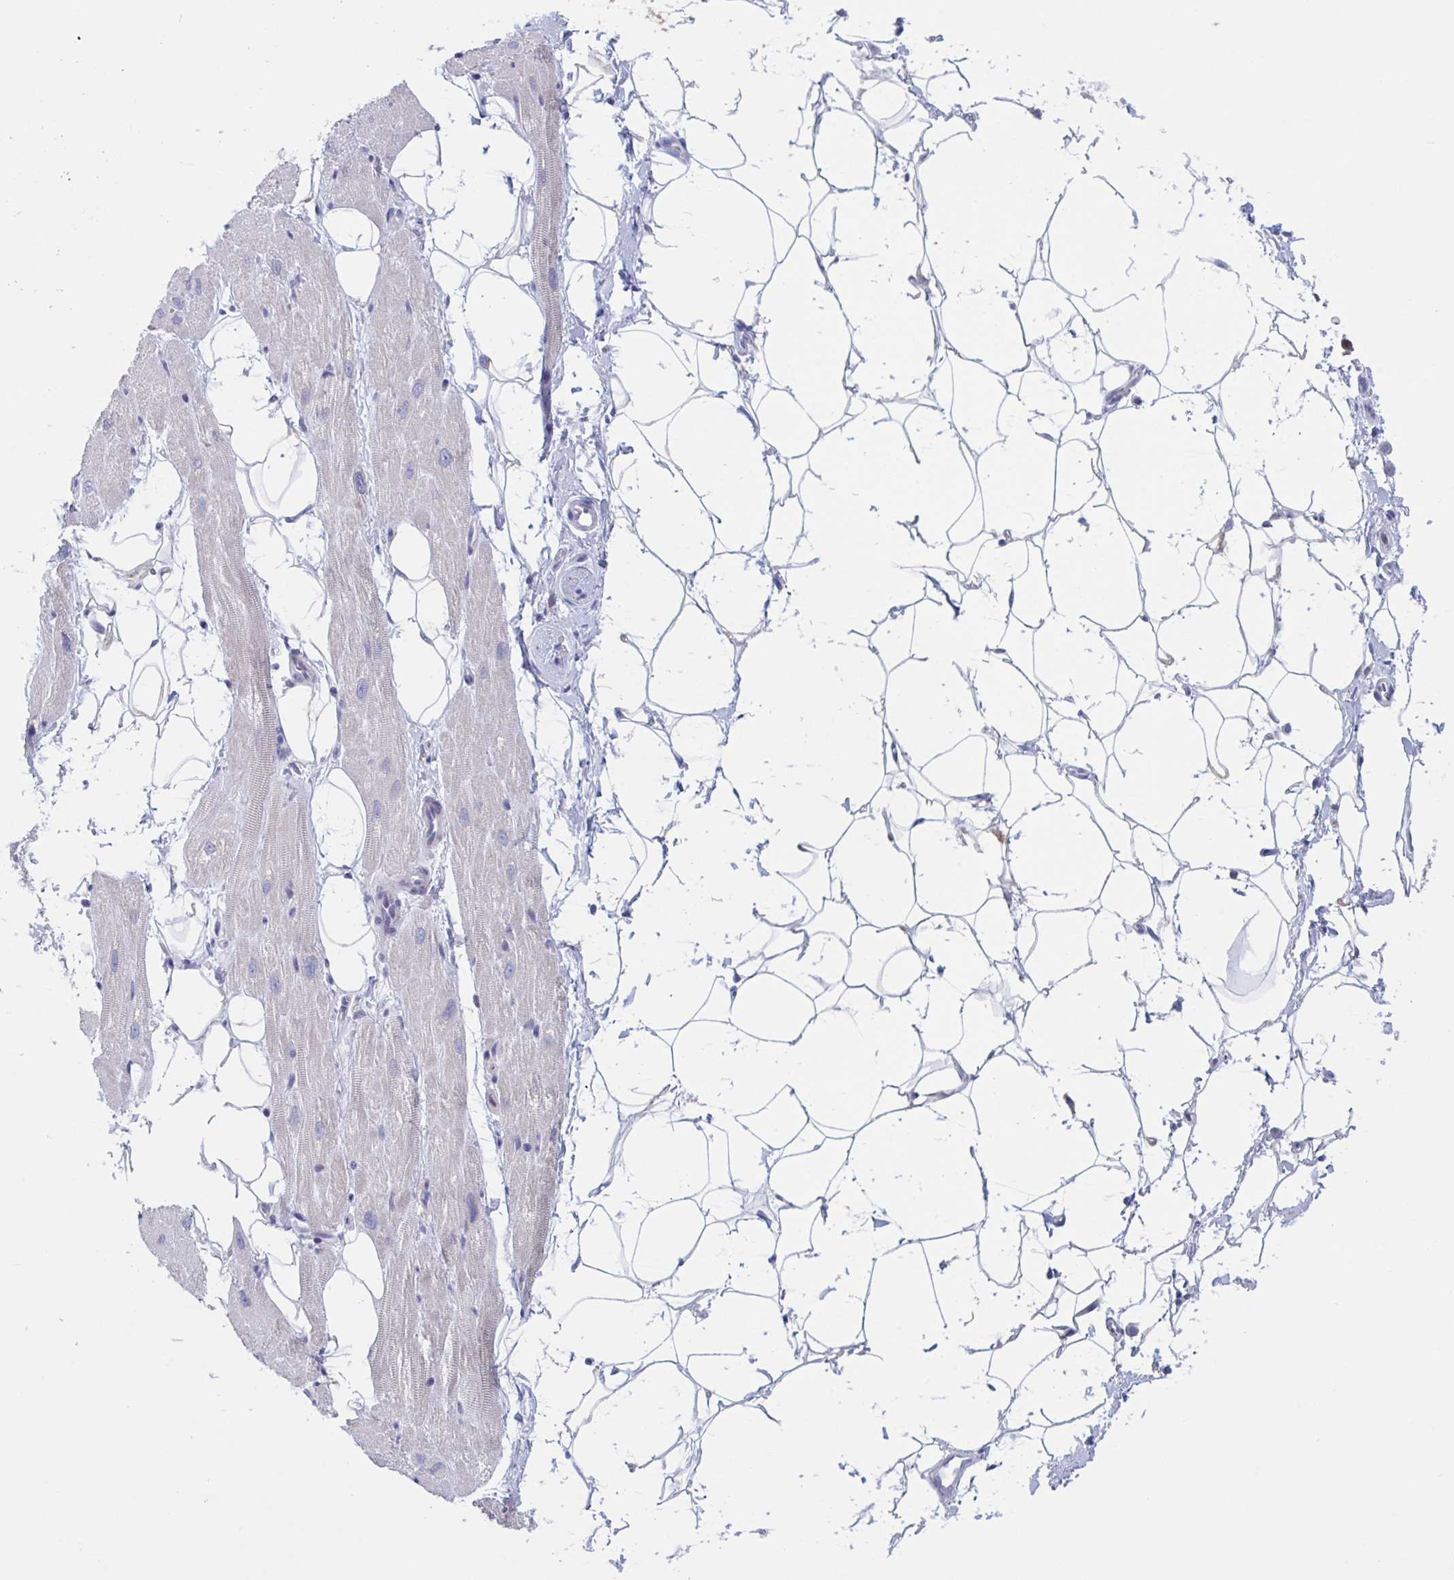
{"staining": {"intensity": "weak", "quantity": "<25%", "location": "cytoplasmic/membranous"}, "tissue": "heart muscle", "cell_type": "Cardiomyocytes", "image_type": "normal", "snomed": [{"axis": "morphology", "description": "Normal tissue, NOS"}, {"axis": "topography", "description": "Heart"}], "caption": "IHC histopathology image of normal human heart muscle stained for a protein (brown), which reveals no positivity in cardiomyocytes. The staining was performed using DAB to visualize the protein expression in brown, while the nuclei were stained in blue with hematoxylin (Magnification: 20x).", "gene": "NIPSNAP1", "patient": {"sex": "male", "age": 62}}